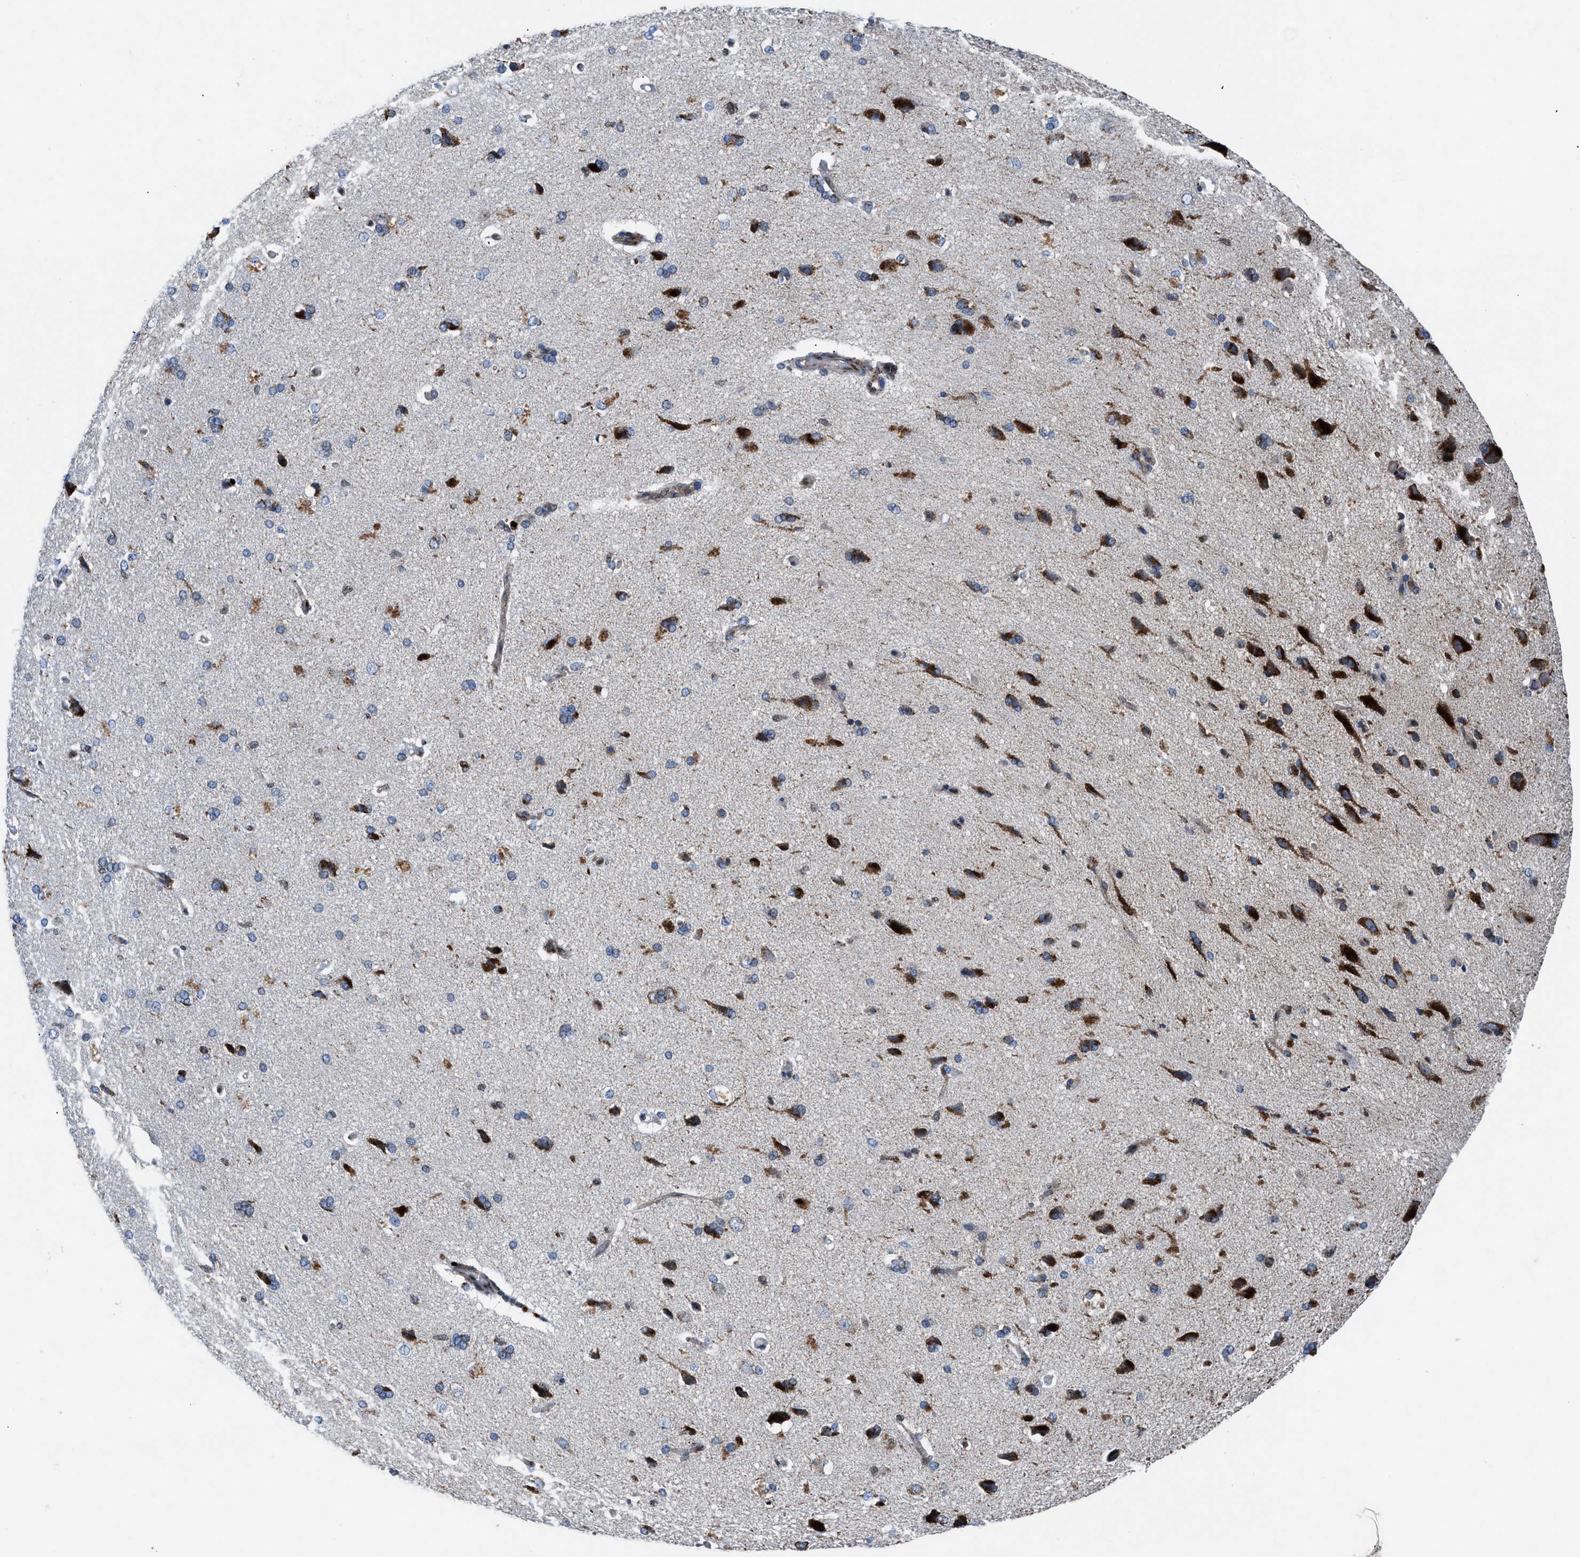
{"staining": {"intensity": "weak", "quantity": ">75%", "location": "cytoplasmic/membranous"}, "tissue": "cerebral cortex", "cell_type": "Endothelial cells", "image_type": "normal", "snomed": [{"axis": "morphology", "description": "Normal tissue, NOS"}, {"axis": "topography", "description": "Cerebral cortex"}], "caption": "The image shows immunohistochemical staining of normal cerebral cortex. There is weak cytoplasmic/membranous expression is present in about >75% of endothelial cells.", "gene": "LMO2", "patient": {"sex": "male", "age": 62}}